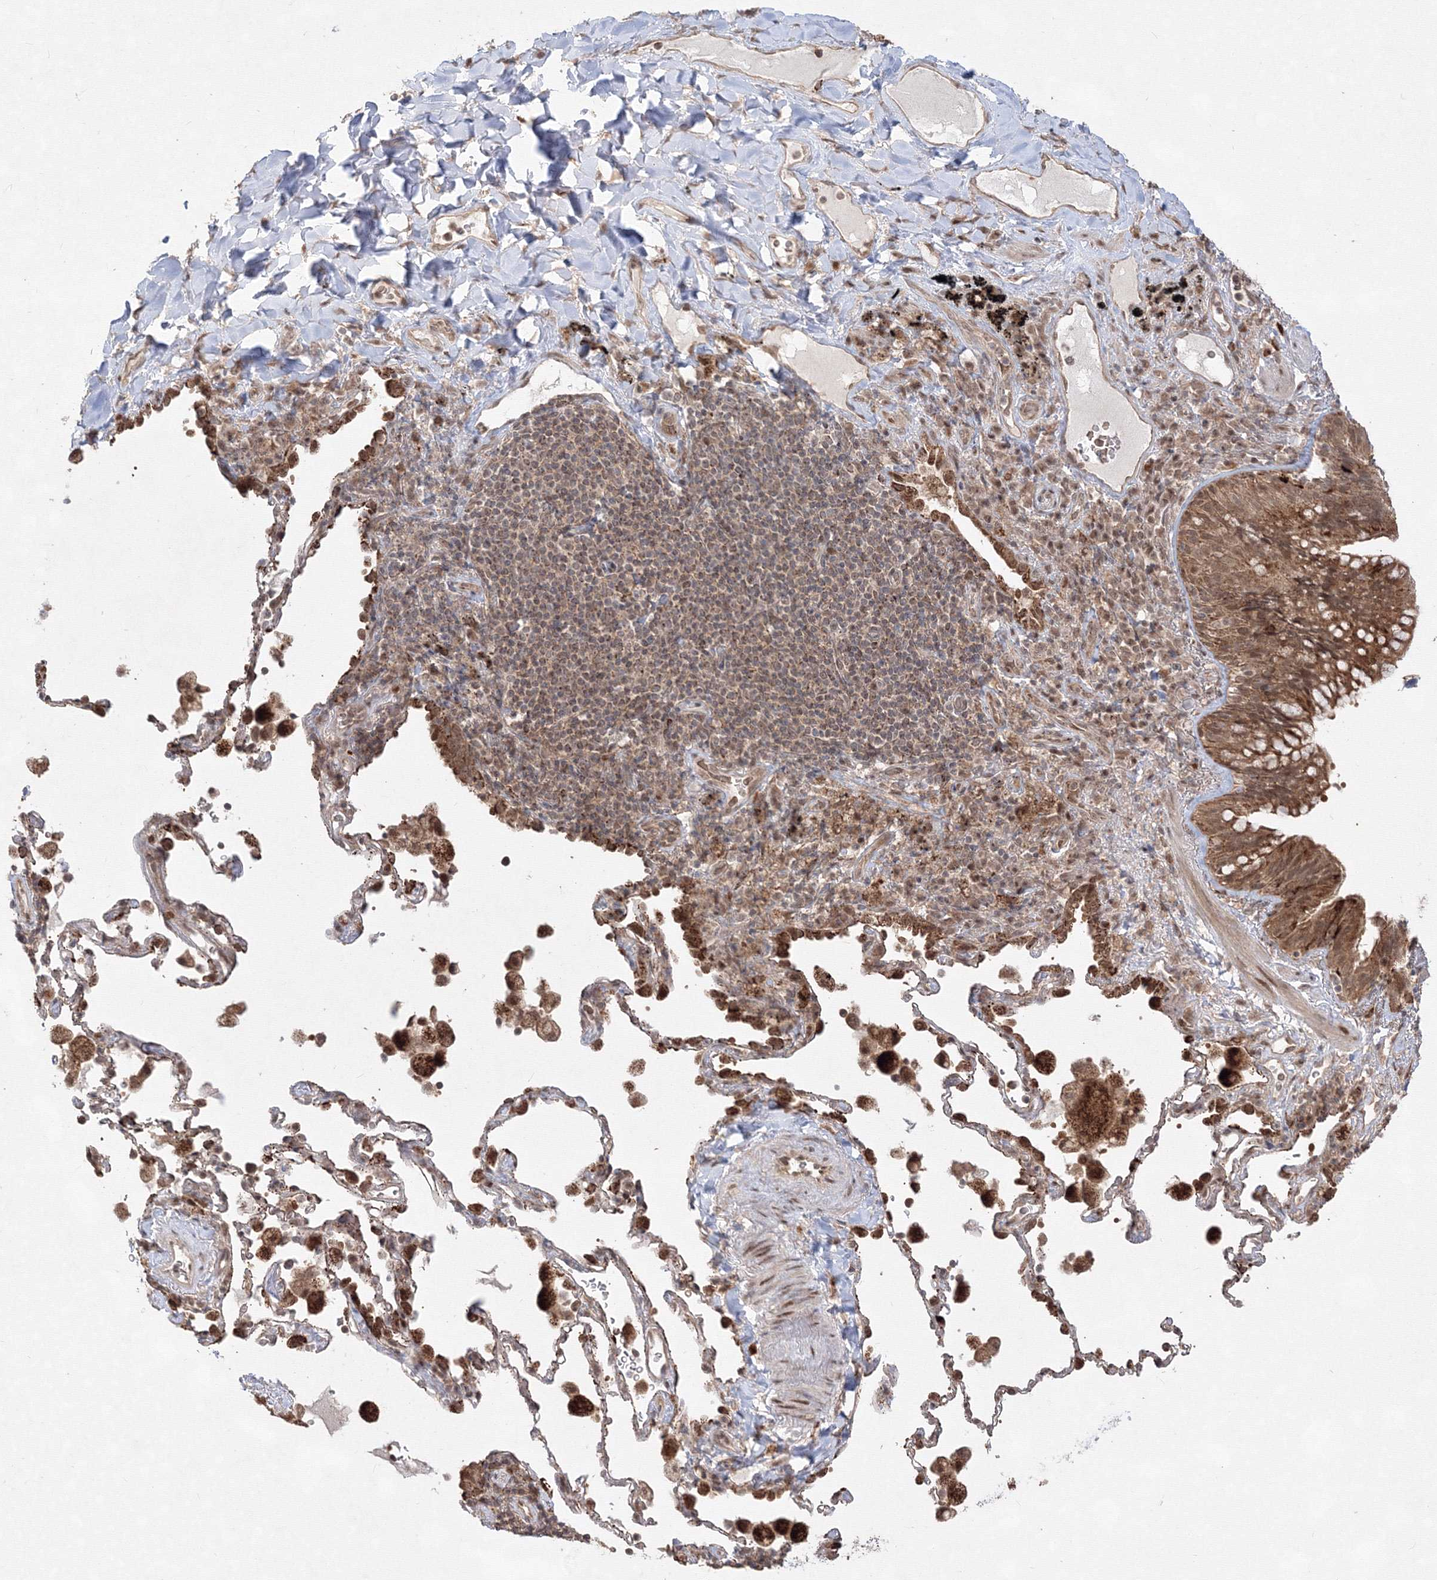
{"staining": {"intensity": "moderate", "quantity": ">75%", "location": "cytoplasmic/membranous,nuclear"}, "tissue": "bronchus", "cell_type": "Respiratory epithelial cells", "image_type": "normal", "snomed": [{"axis": "morphology", "description": "Normal tissue, NOS"}, {"axis": "morphology", "description": "Adenocarcinoma, NOS"}, {"axis": "topography", "description": "Bronchus"}, {"axis": "topography", "description": "Lung"}], "caption": "Normal bronchus demonstrates moderate cytoplasmic/membranous,nuclear staining in about >75% of respiratory epithelial cells The protein is stained brown, and the nuclei are stained in blue (DAB IHC with brightfield microscopy, high magnification)..", "gene": "COPS4", "patient": {"sex": "male", "age": 54}}